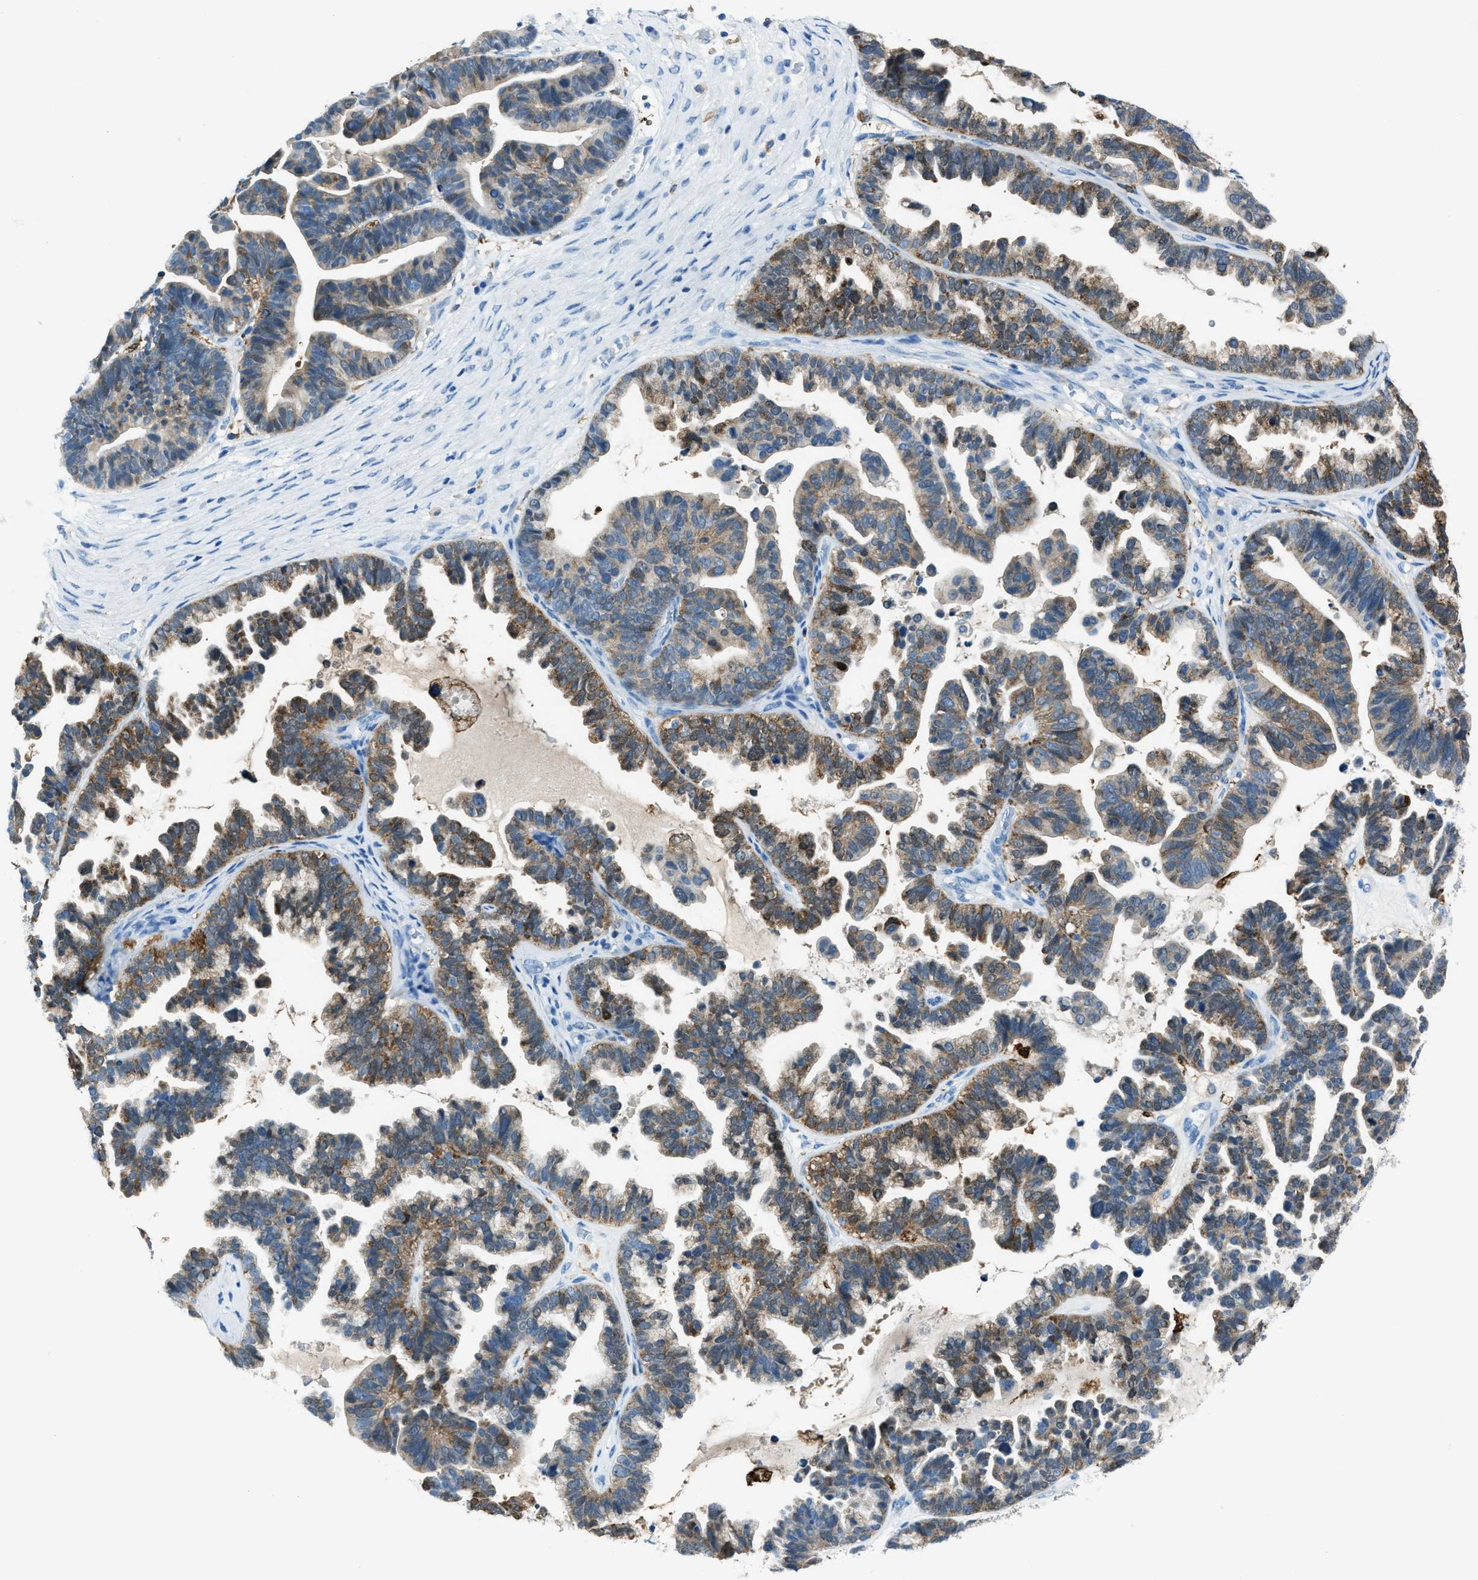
{"staining": {"intensity": "moderate", "quantity": "25%-75%", "location": "cytoplasmic/membranous"}, "tissue": "ovarian cancer", "cell_type": "Tumor cells", "image_type": "cancer", "snomed": [{"axis": "morphology", "description": "Cystadenocarcinoma, serous, NOS"}, {"axis": "topography", "description": "Ovary"}], "caption": "High-power microscopy captured an immunohistochemistry photomicrograph of ovarian cancer, revealing moderate cytoplasmic/membranous expression in about 25%-75% of tumor cells. Using DAB (3,3'-diaminobenzidine) (brown) and hematoxylin (blue) stains, captured at high magnification using brightfield microscopy.", "gene": "MATCAP2", "patient": {"sex": "female", "age": 56}}